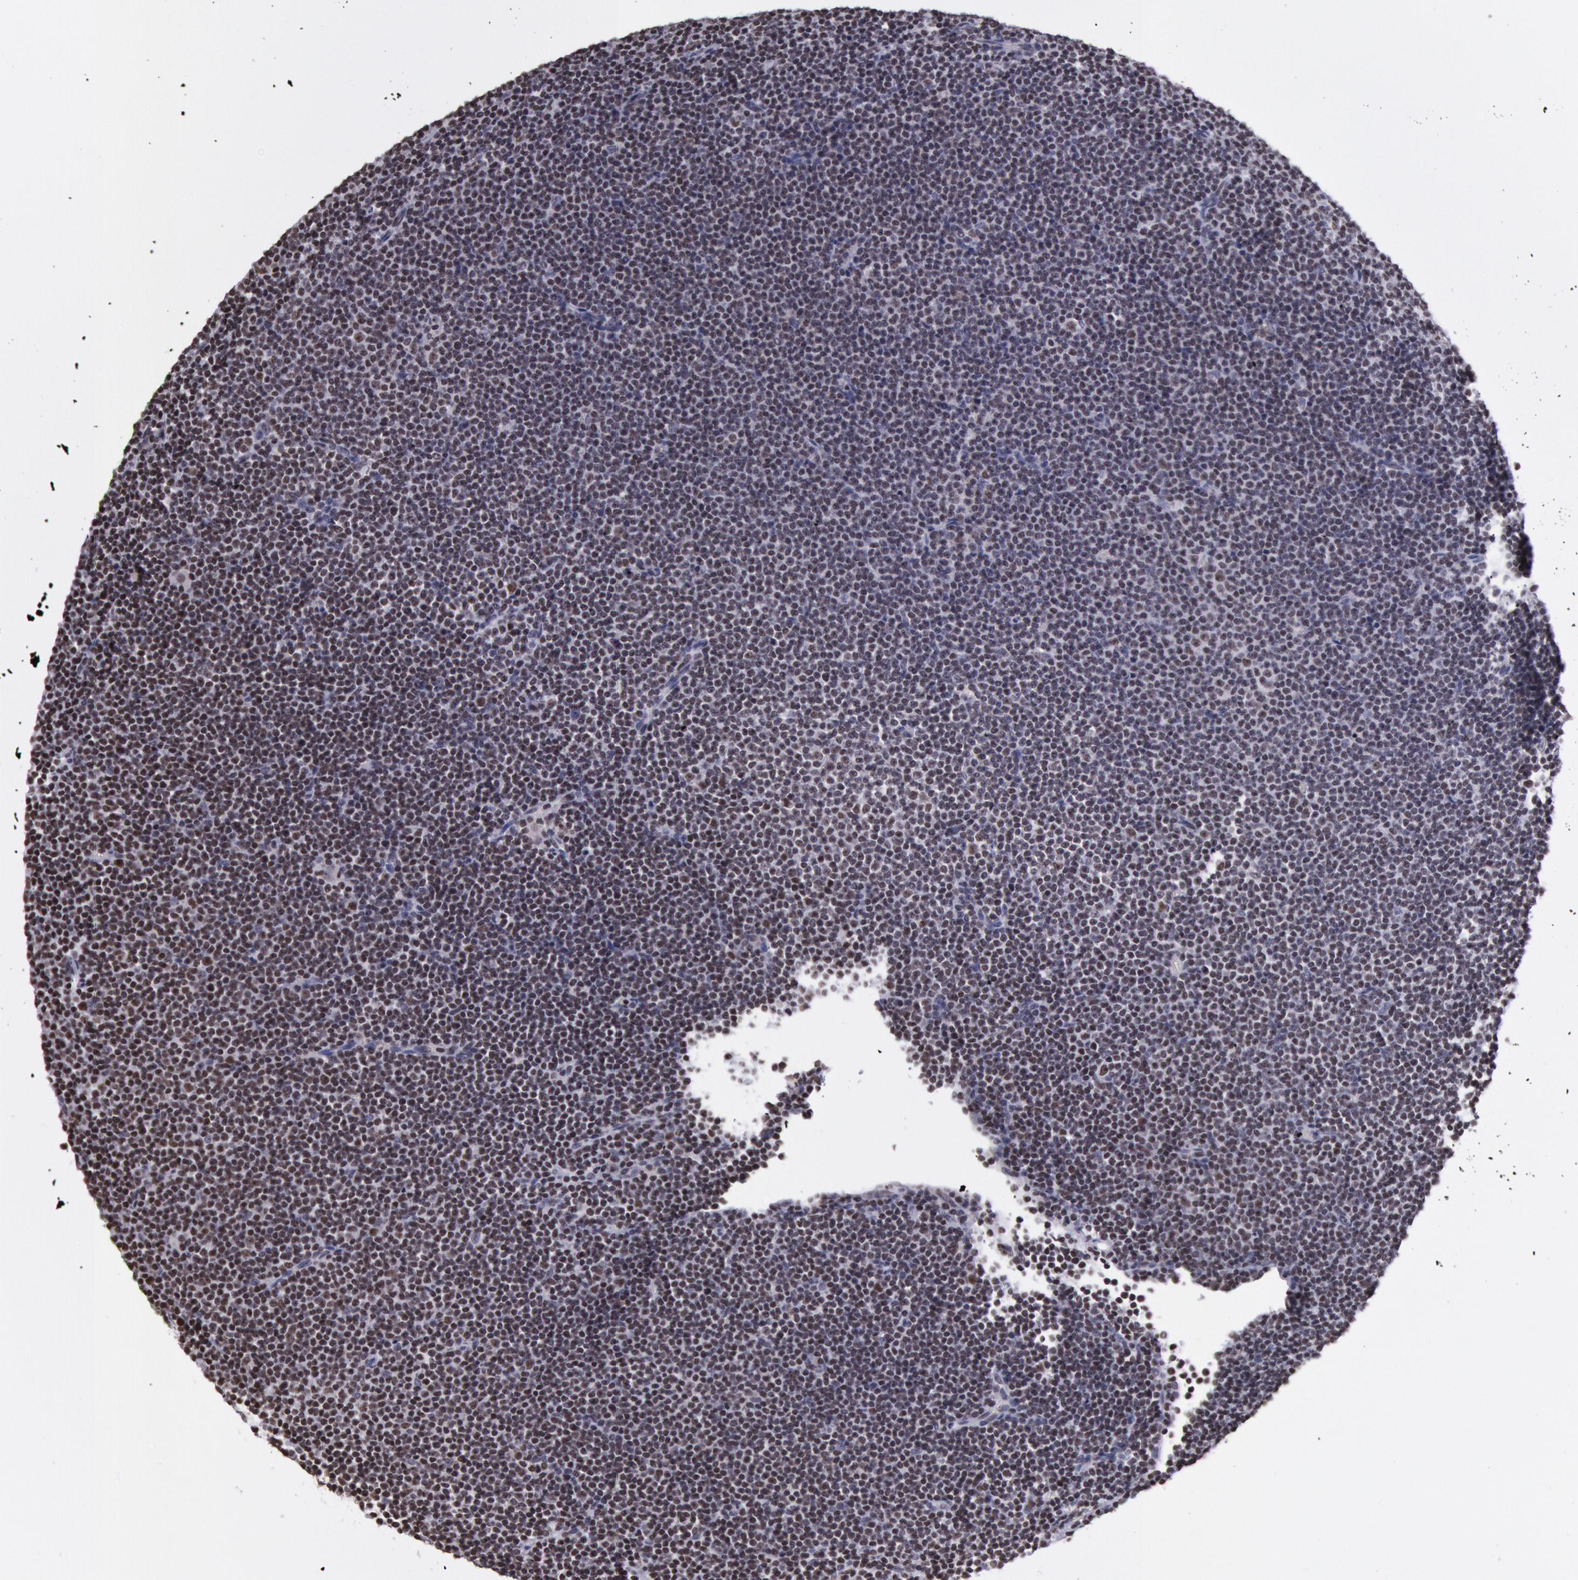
{"staining": {"intensity": "weak", "quantity": ">75%", "location": "nuclear"}, "tissue": "lymphoma", "cell_type": "Tumor cells", "image_type": "cancer", "snomed": [{"axis": "morphology", "description": "Malignant lymphoma, non-Hodgkin's type, Low grade"}, {"axis": "topography", "description": "Lymph node"}], "caption": "Weak nuclear expression for a protein is identified in about >75% of tumor cells of lymphoma using IHC.", "gene": "NKAP", "patient": {"sex": "female", "age": 69}}